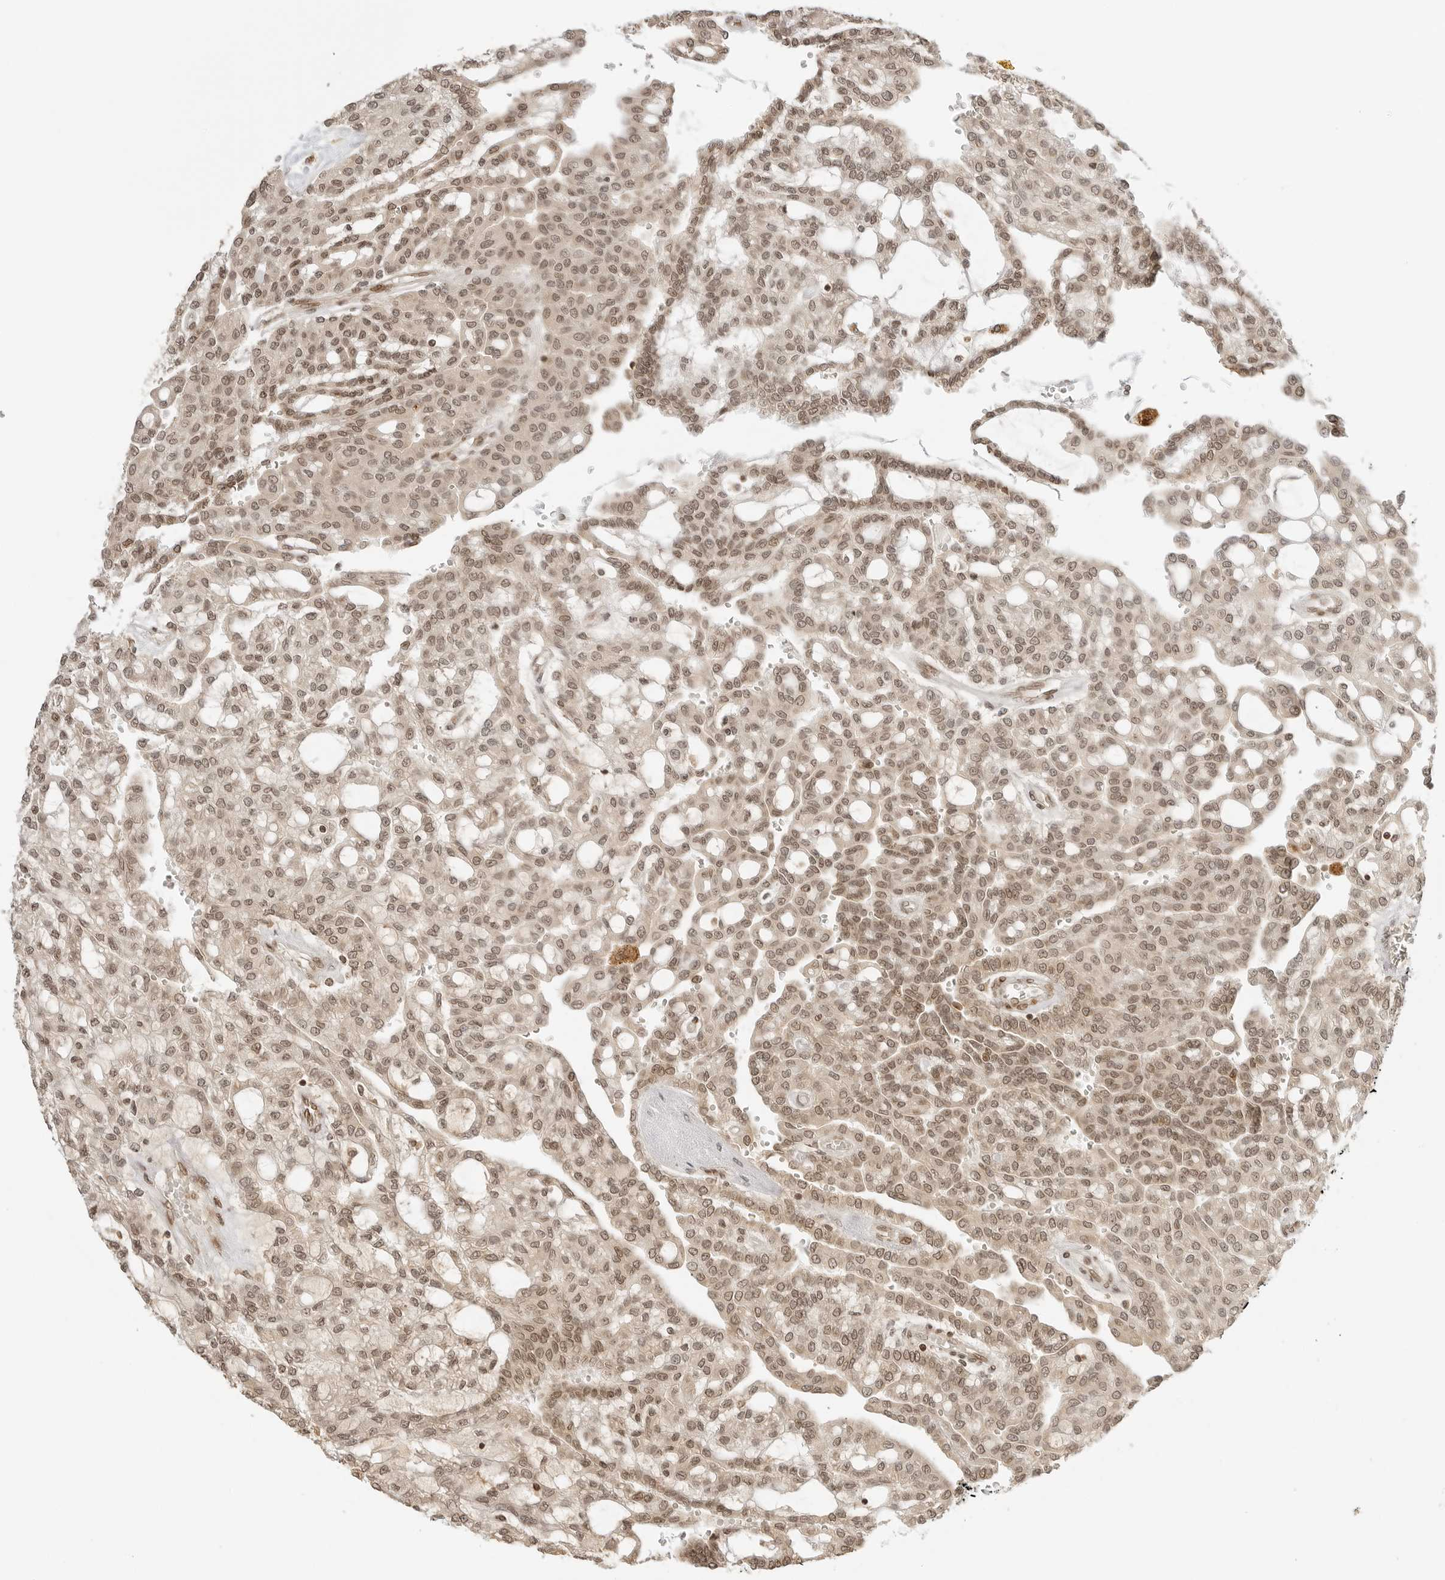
{"staining": {"intensity": "moderate", "quantity": ">75%", "location": "nuclear"}, "tissue": "renal cancer", "cell_type": "Tumor cells", "image_type": "cancer", "snomed": [{"axis": "morphology", "description": "Adenocarcinoma, NOS"}, {"axis": "topography", "description": "Kidney"}], "caption": "Protein expression analysis of human renal cancer (adenocarcinoma) reveals moderate nuclear staining in about >75% of tumor cells.", "gene": "POLH", "patient": {"sex": "male", "age": 63}}